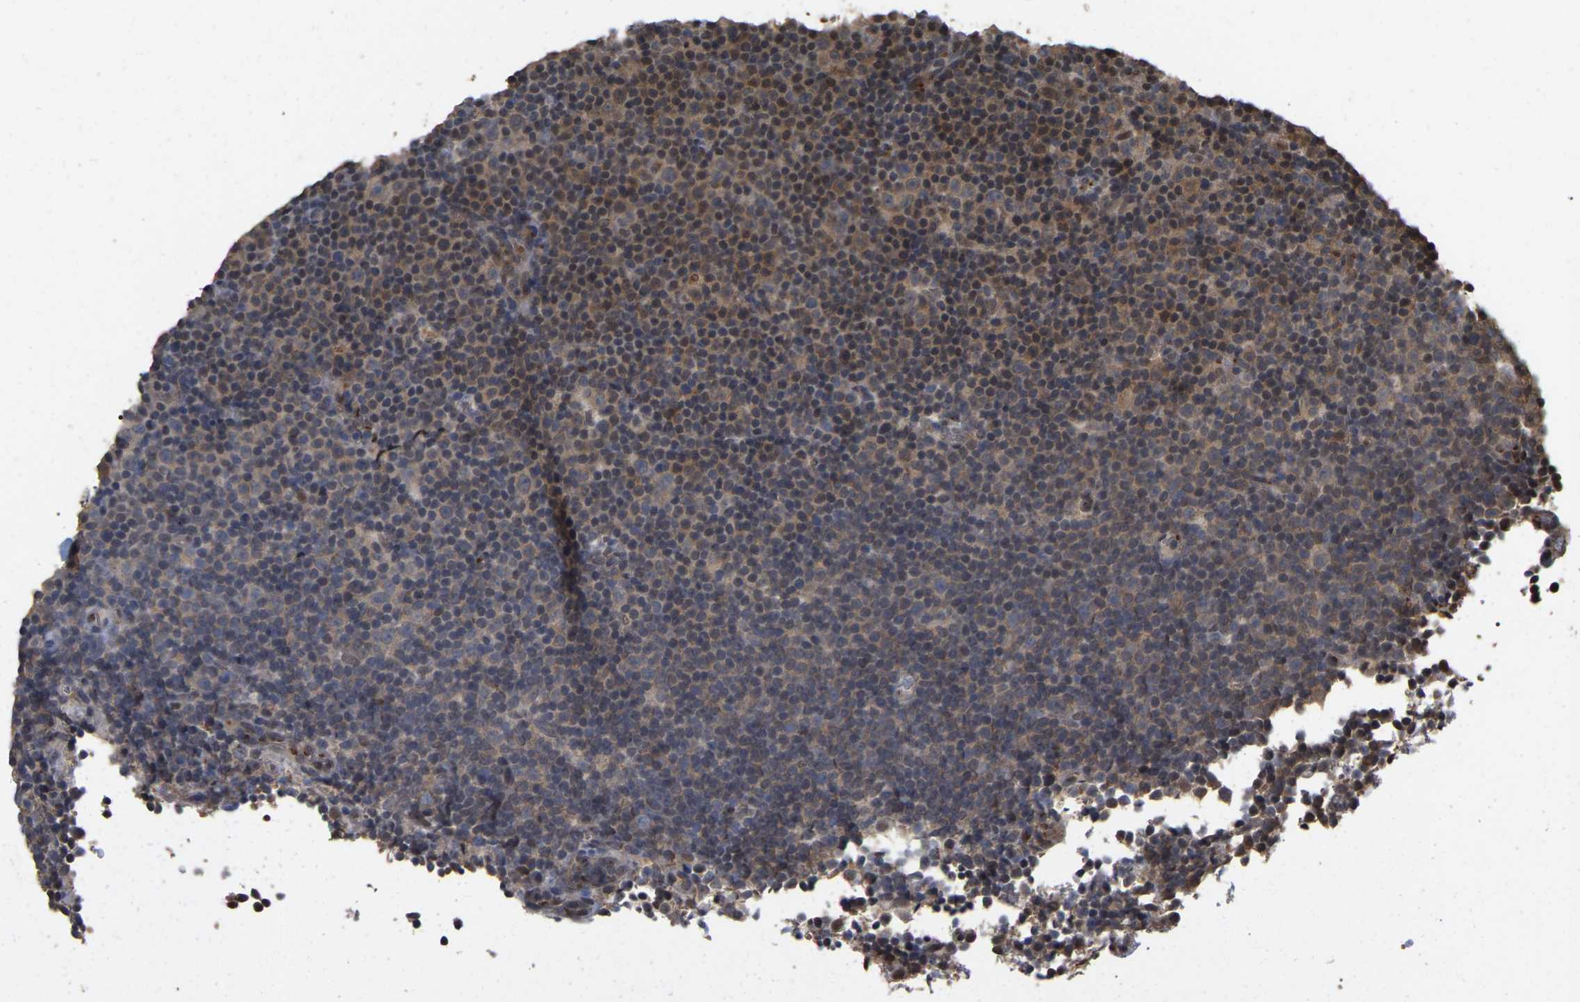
{"staining": {"intensity": "moderate", "quantity": "<25%", "location": "cytoplasmic/membranous,nuclear"}, "tissue": "lymphoma", "cell_type": "Tumor cells", "image_type": "cancer", "snomed": [{"axis": "morphology", "description": "Malignant lymphoma, non-Hodgkin's type, Low grade"}, {"axis": "topography", "description": "Lymph node"}], "caption": "Immunohistochemical staining of lymphoma reveals low levels of moderate cytoplasmic/membranous and nuclear expression in about <25% of tumor cells. Using DAB (brown) and hematoxylin (blue) stains, captured at high magnification using brightfield microscopy.", "gene": "FAM219A", "patient": {"sex": "female", "age": 67}}